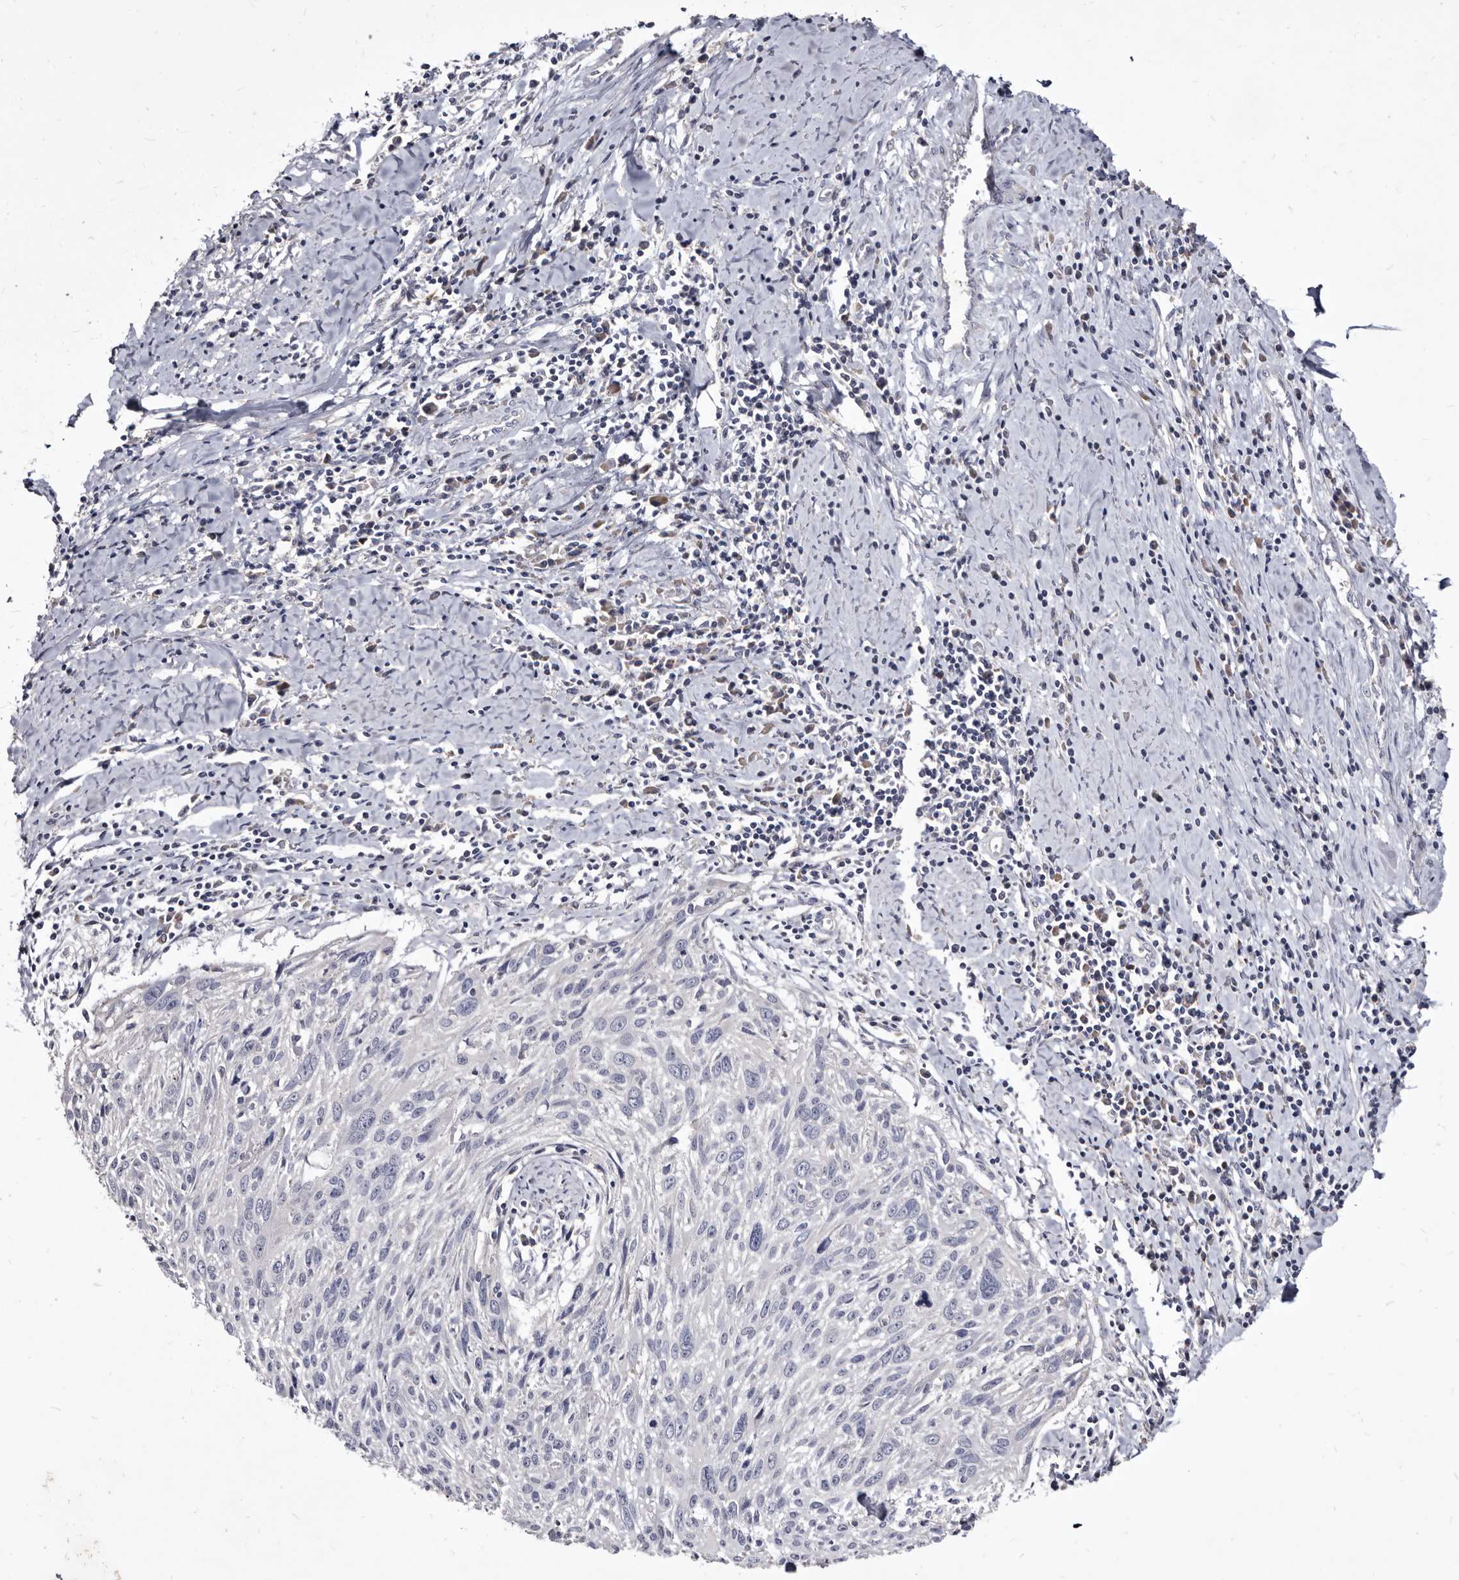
{"staining": {"intensity": "negative", "quantity": "none", "location": "none"}, "tissue": "cervical cancer", "cell_type": "Tumor cells", "image_type": "cancer", "snomed": [{"axis": "morphology", "description": "Squamous cell carcinoma, NOS"}, {"axis": "topography", "description": "Cervix"}], "caption": "High power microscopy micrograph of an immunohistochemistry histopathology image of squamous cell carcinoma (cervical), revealing no significant expression in tumor cells.", "gene": "SLC39A2", "patient": {"sex": "female", "age": 51}}